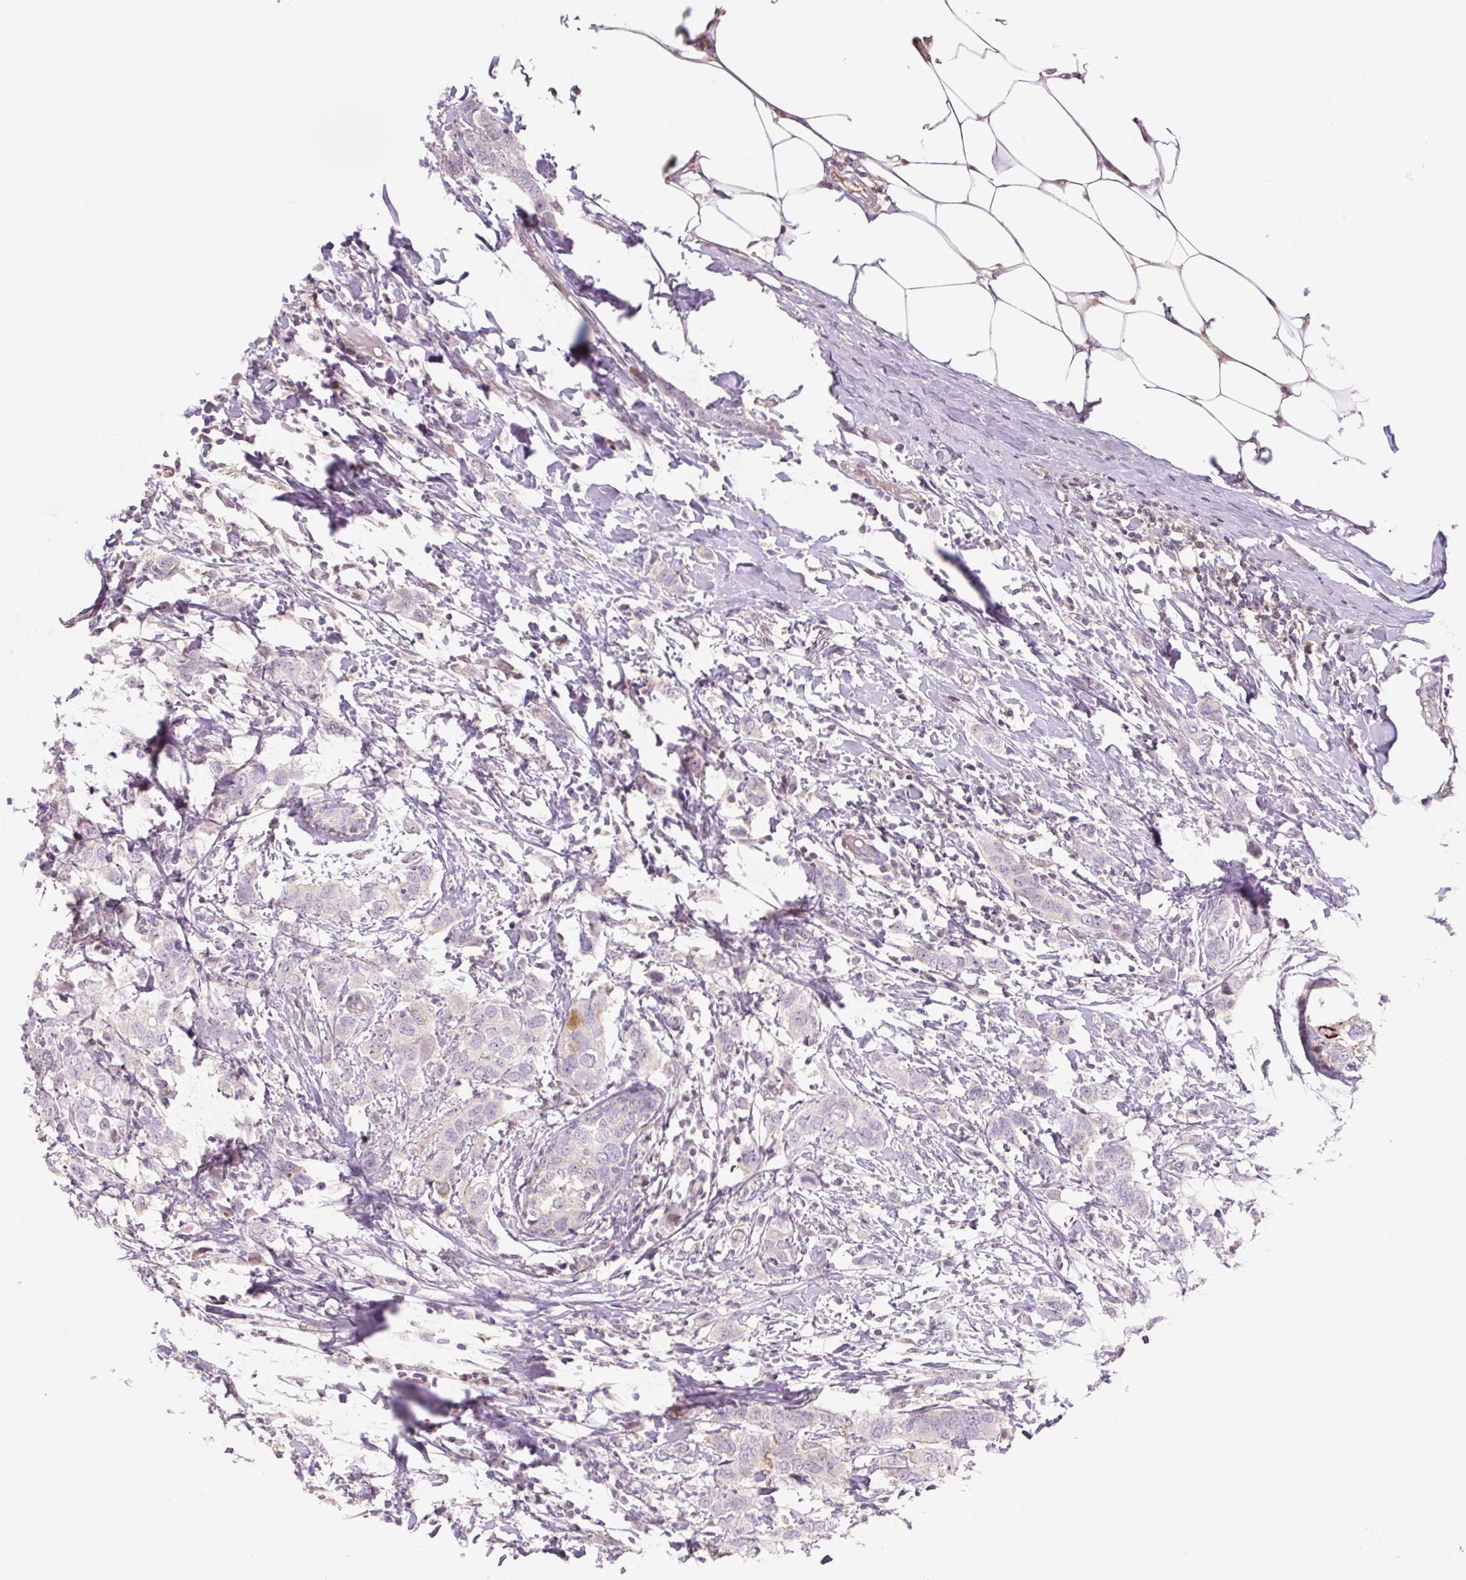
{"staining": {"intensity": "negative", "quantity": "none", "location": "none"}, "tissue": "breast cancer", "cell_type": "Tumor cells", "image_type": "cancer", "snomed": [{"axis": "morphology", "description": "Duct carcinoma"}, {"axis": "topography", "description": "Breast"}], "caption": "This is an immunohistochemistry (IHC) micrograph of human breast cancer (invasive ductal carcinoma). There is no staining in tumor cells.", "gene": "ZNF552", "patient": {"sex": "female", "age": 50}}